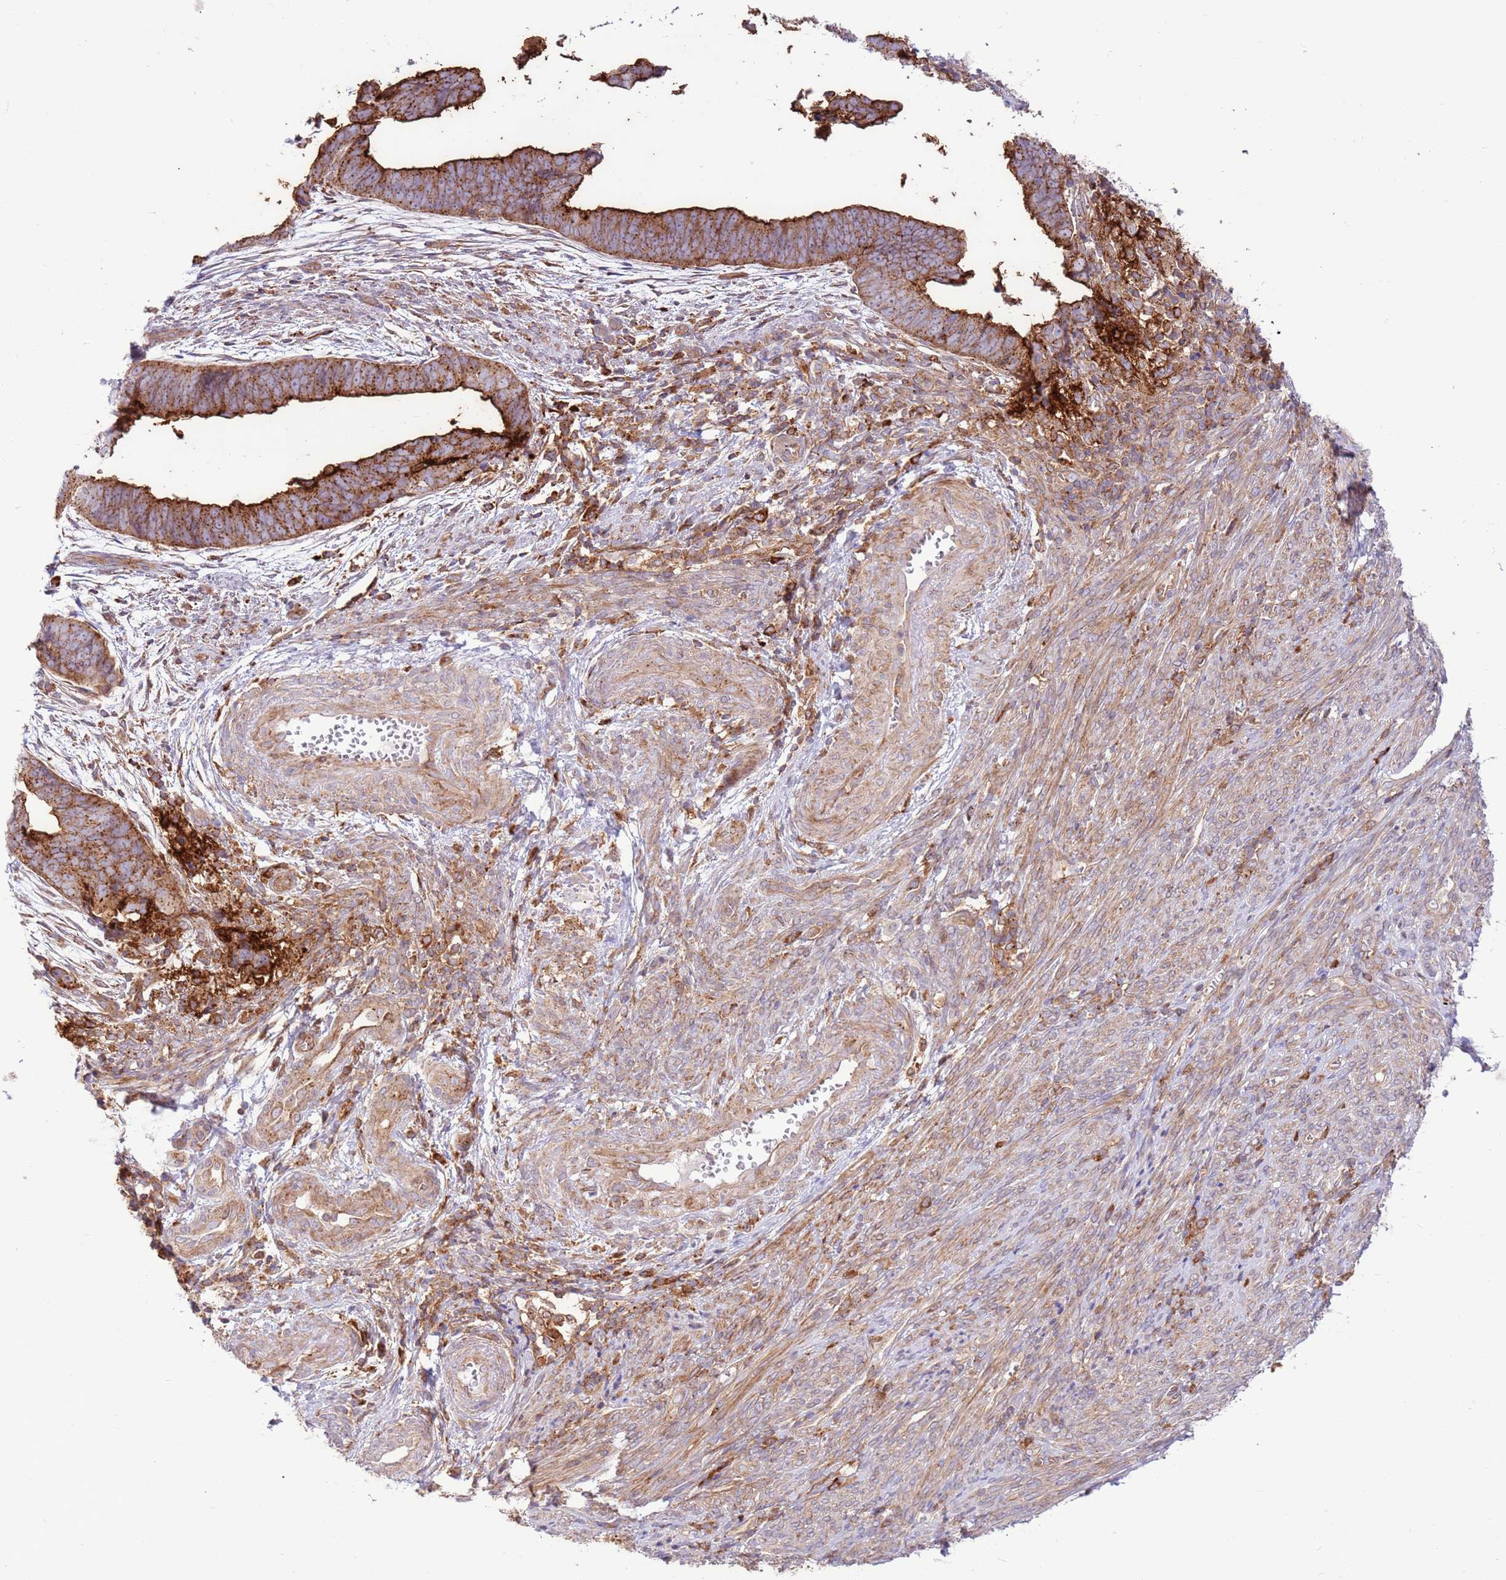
{"staining": {"intensity": "strong", "quantity": ">75%", "location": "cytoplasmic/membranous"}, "tissue": "endometrial cancer", "cell_type": "Tumor cells", "image_type": "cancer", "snomed": [{"axis": "morphology", "description": "Adenocarcinoma, NOS"}, {"axis": "topography", "description": "Endometrium"}], "caption": "Immunohistochemistry (IHC) (DAB) staining of human endometrial cancer (adenocarcinoma) shows strong cytoplasmic/membranous protein positivity in about >75% of tumor cells.", "gene": "DDX19B", "patient": {"sex": "female", "age": 75}}